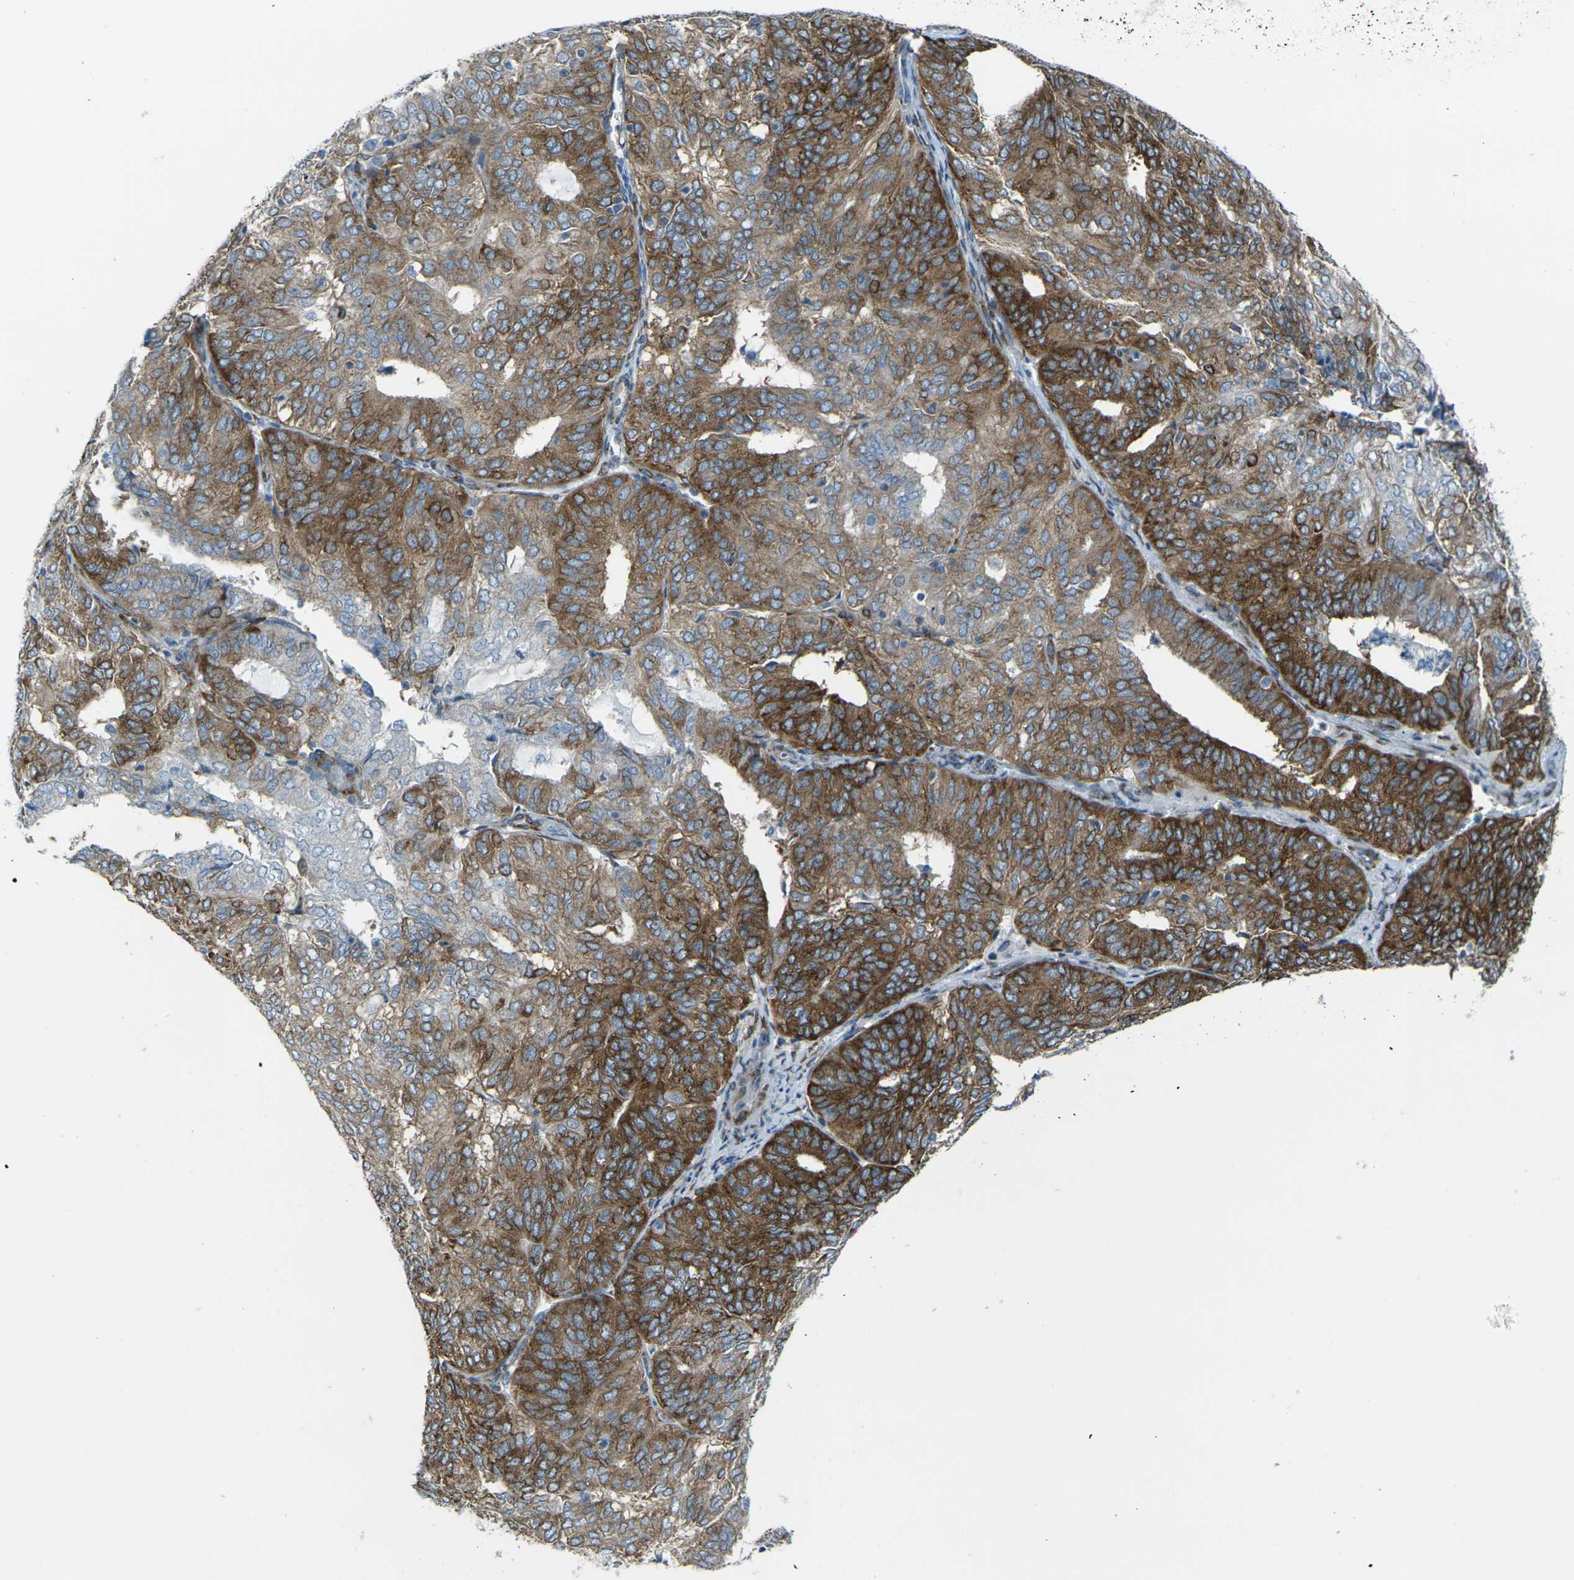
{"staining": {"intensity": "moderate", "quantity": "25%-75%", "location": "cytoplasmic/membranous"}, "tissue": "endometrial cancer", "cell_type": "Tumor cells", "image_type": "cancer", "snomed": [{"axis": "morphology", "description": "Adenocarcinoma, NOS"}, {"axis": "topography", "description": "Uterus"}], "caption": "Endometrial cancer (adenocarcinoma) was stained to show a protein in brown. There is medium levels of moderate cytoplasmic/membranous expression in approximately 25%-75% of tumor cells.", "gene": "CELSR2", "patient": {"sex": "female", "age": 60}}